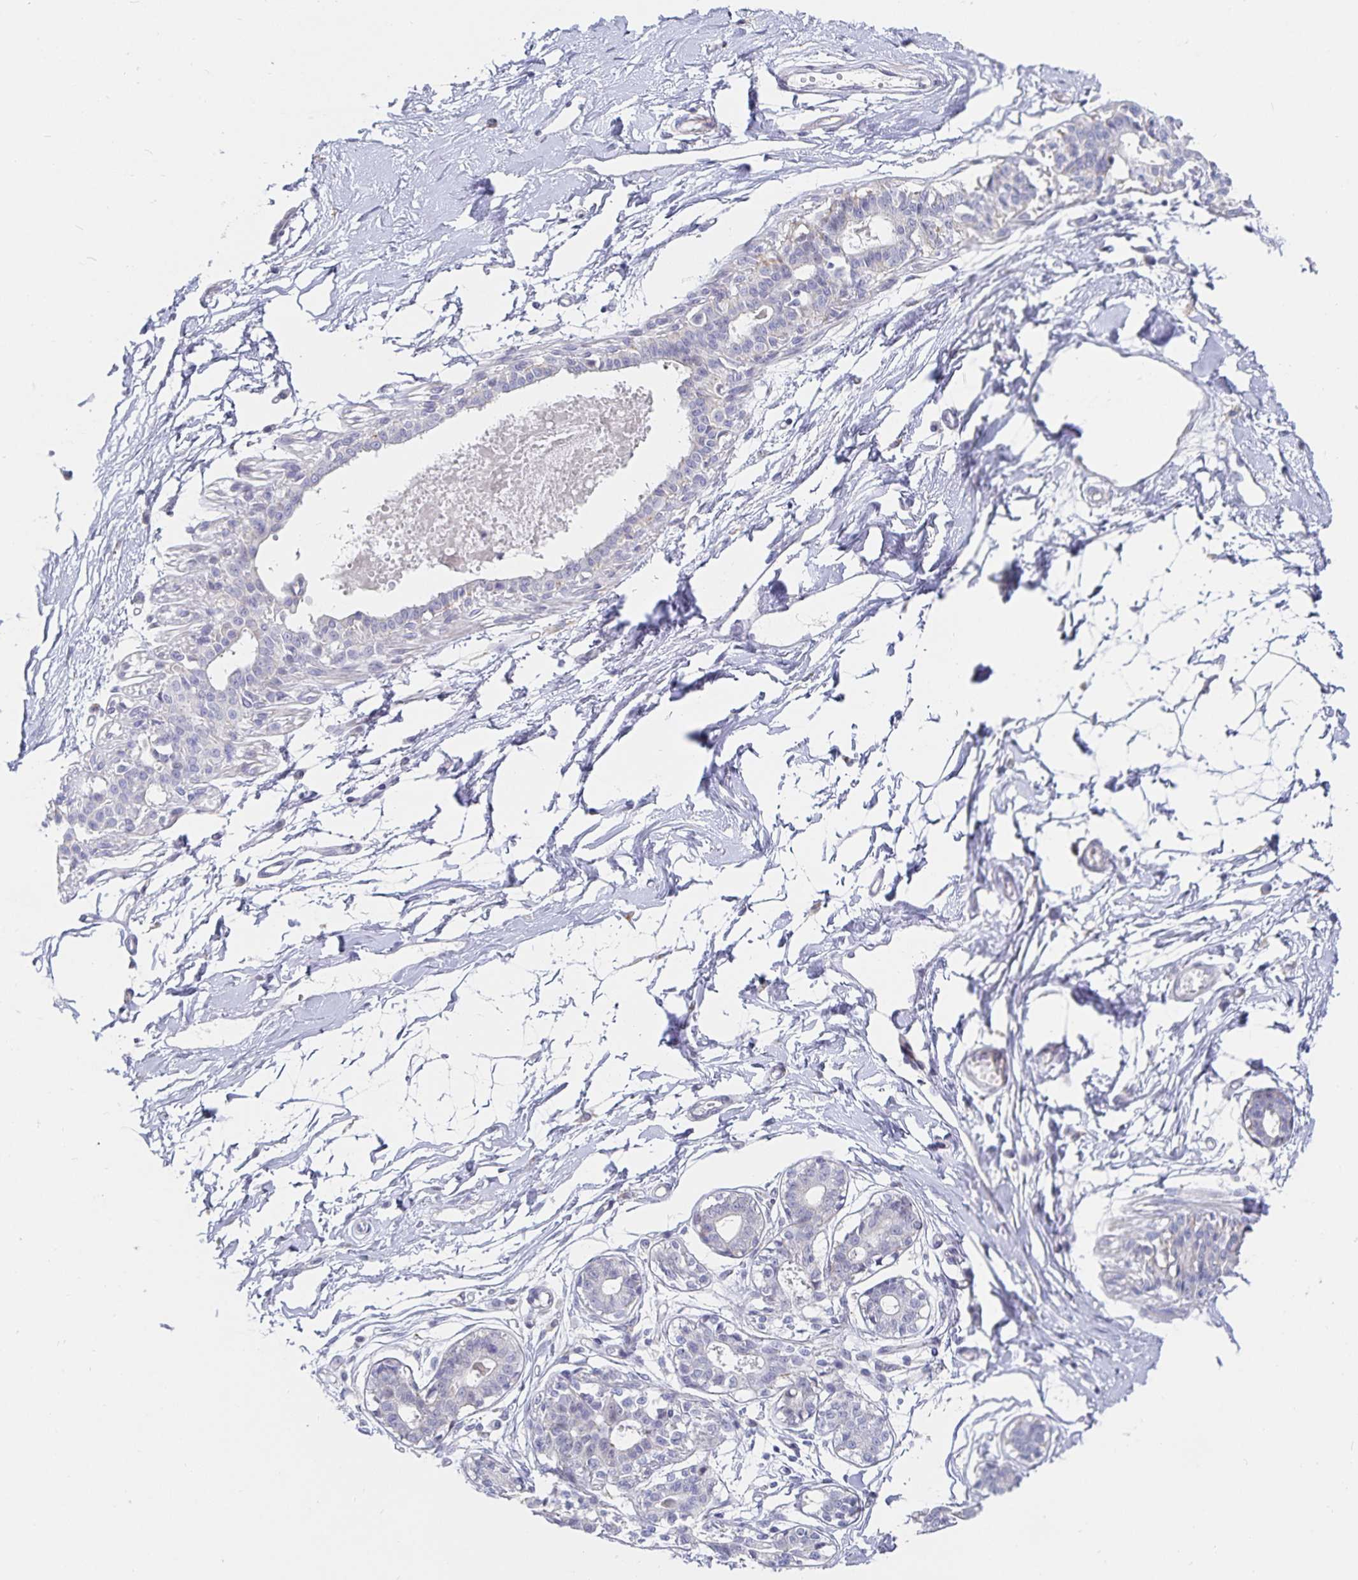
{"staining": {"intensity": "negative", "quantity": "none", "location": "none"}, "tissue": "breast", "cell_type": "Adipocytes", "image_type": "normal", "snomed": [{"axis": "morphology", "description": "Normal tissue, NOS"}, {"axis": "topography", "description": "Breast"}], "caption": "Adipocytes are negative for brown protein staining in unremarkable breast. (DAB (3,3'-diaminobenzidine) IHC with hematoxylin counter stain).", "gene": "S100G", "patient": {"sex": "female", "age": 45}}